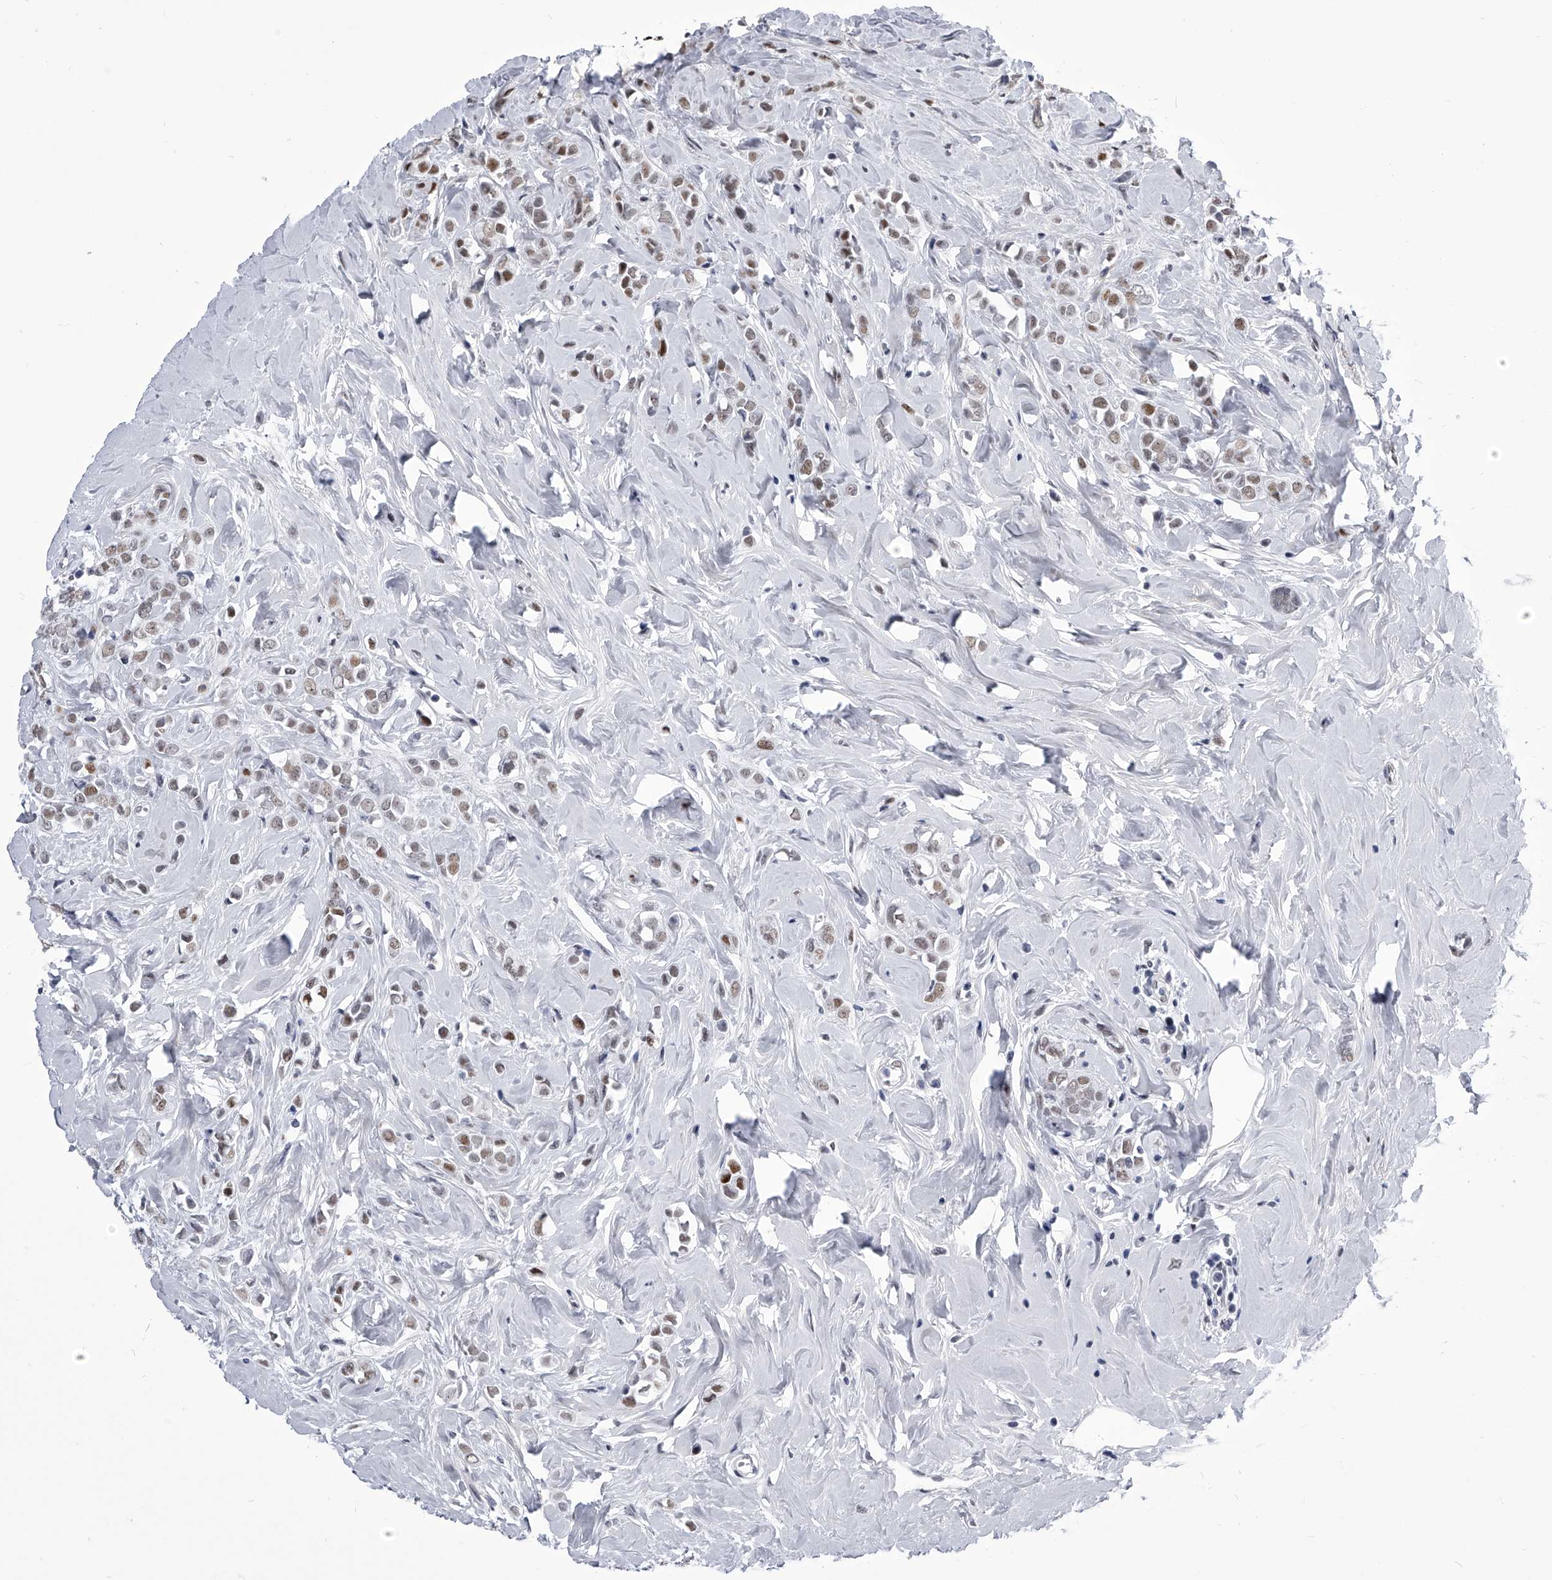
{"staining": {"intensity": "moderate", "quantity": "25%-75%", "location": "nuclear"}, "tissue": "breast cancer", "cell_type": "Tumor cells", "image_type": "cancer", "snomed": [{"axis": "morphology", "description": "Lobular carcinoma"}, {"axis": "topography", "description": "Breast"}], "caption": "Moderate nuclear staining for a protein is identified in about 25%-75% of tumor cells of breast cancer (lobular carcinoma) using IHC.", "gene": "CMTR1", "patient": {"sex": "female", "age": 47}}